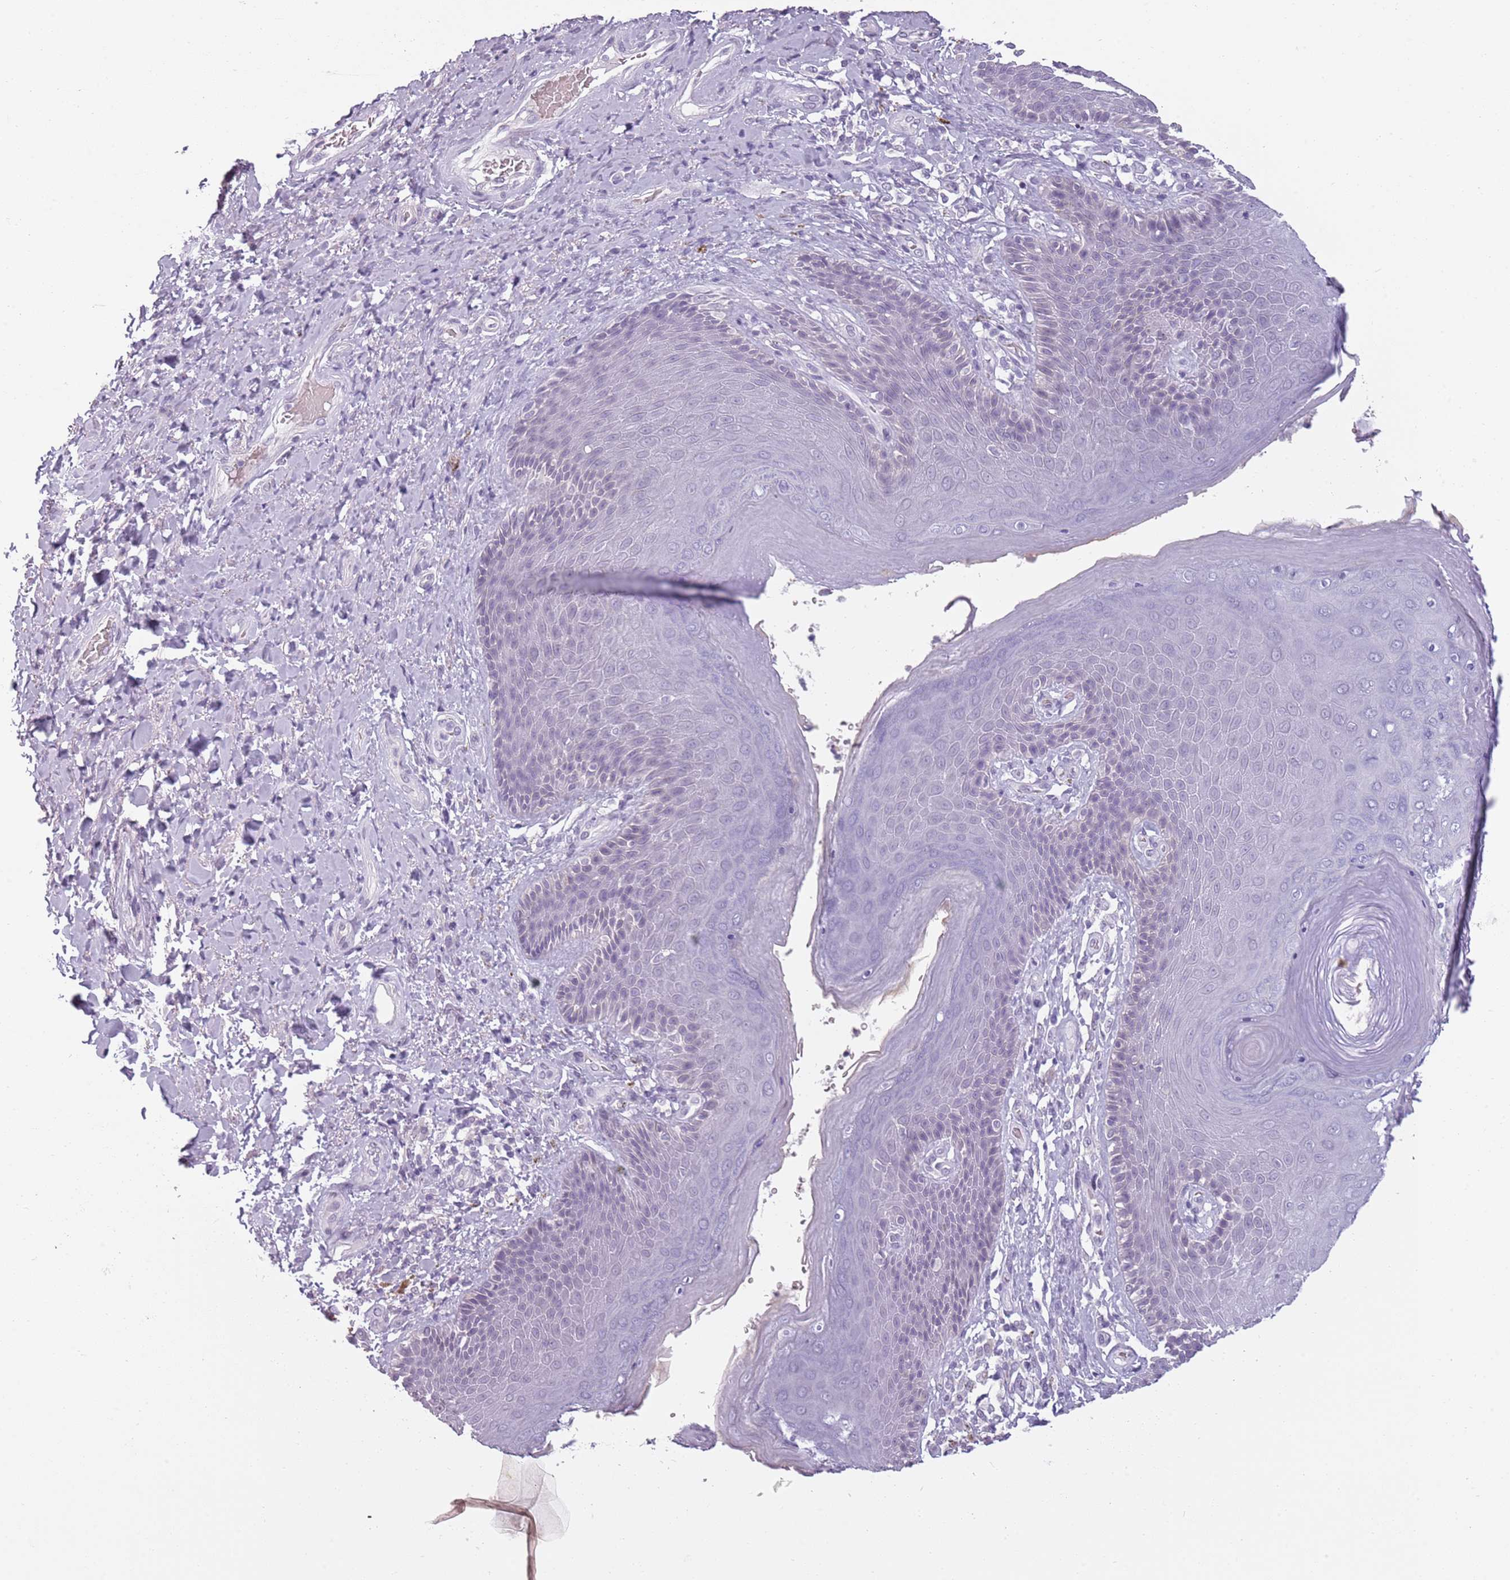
{"staining": {"intensity": "negative", "quantity": "none", "location": "none"}, "tissue": "skin", "cell_type": "Epidermal cells", "image_type": "normal", "snomed": [{"axis": "morphology", "description": "Normal tissue, NOS"}, {"axis": "topography", "description": "Anal"}], "caption": "Normal skin was stained to show a protein in brown. There is no significant staining in epidermal cells. (DAB (3,3'-diaminobenzidine) IHC, high magnification).", "gene": "PIEZO1", "patient": {"sex": "female", "age": 89}}